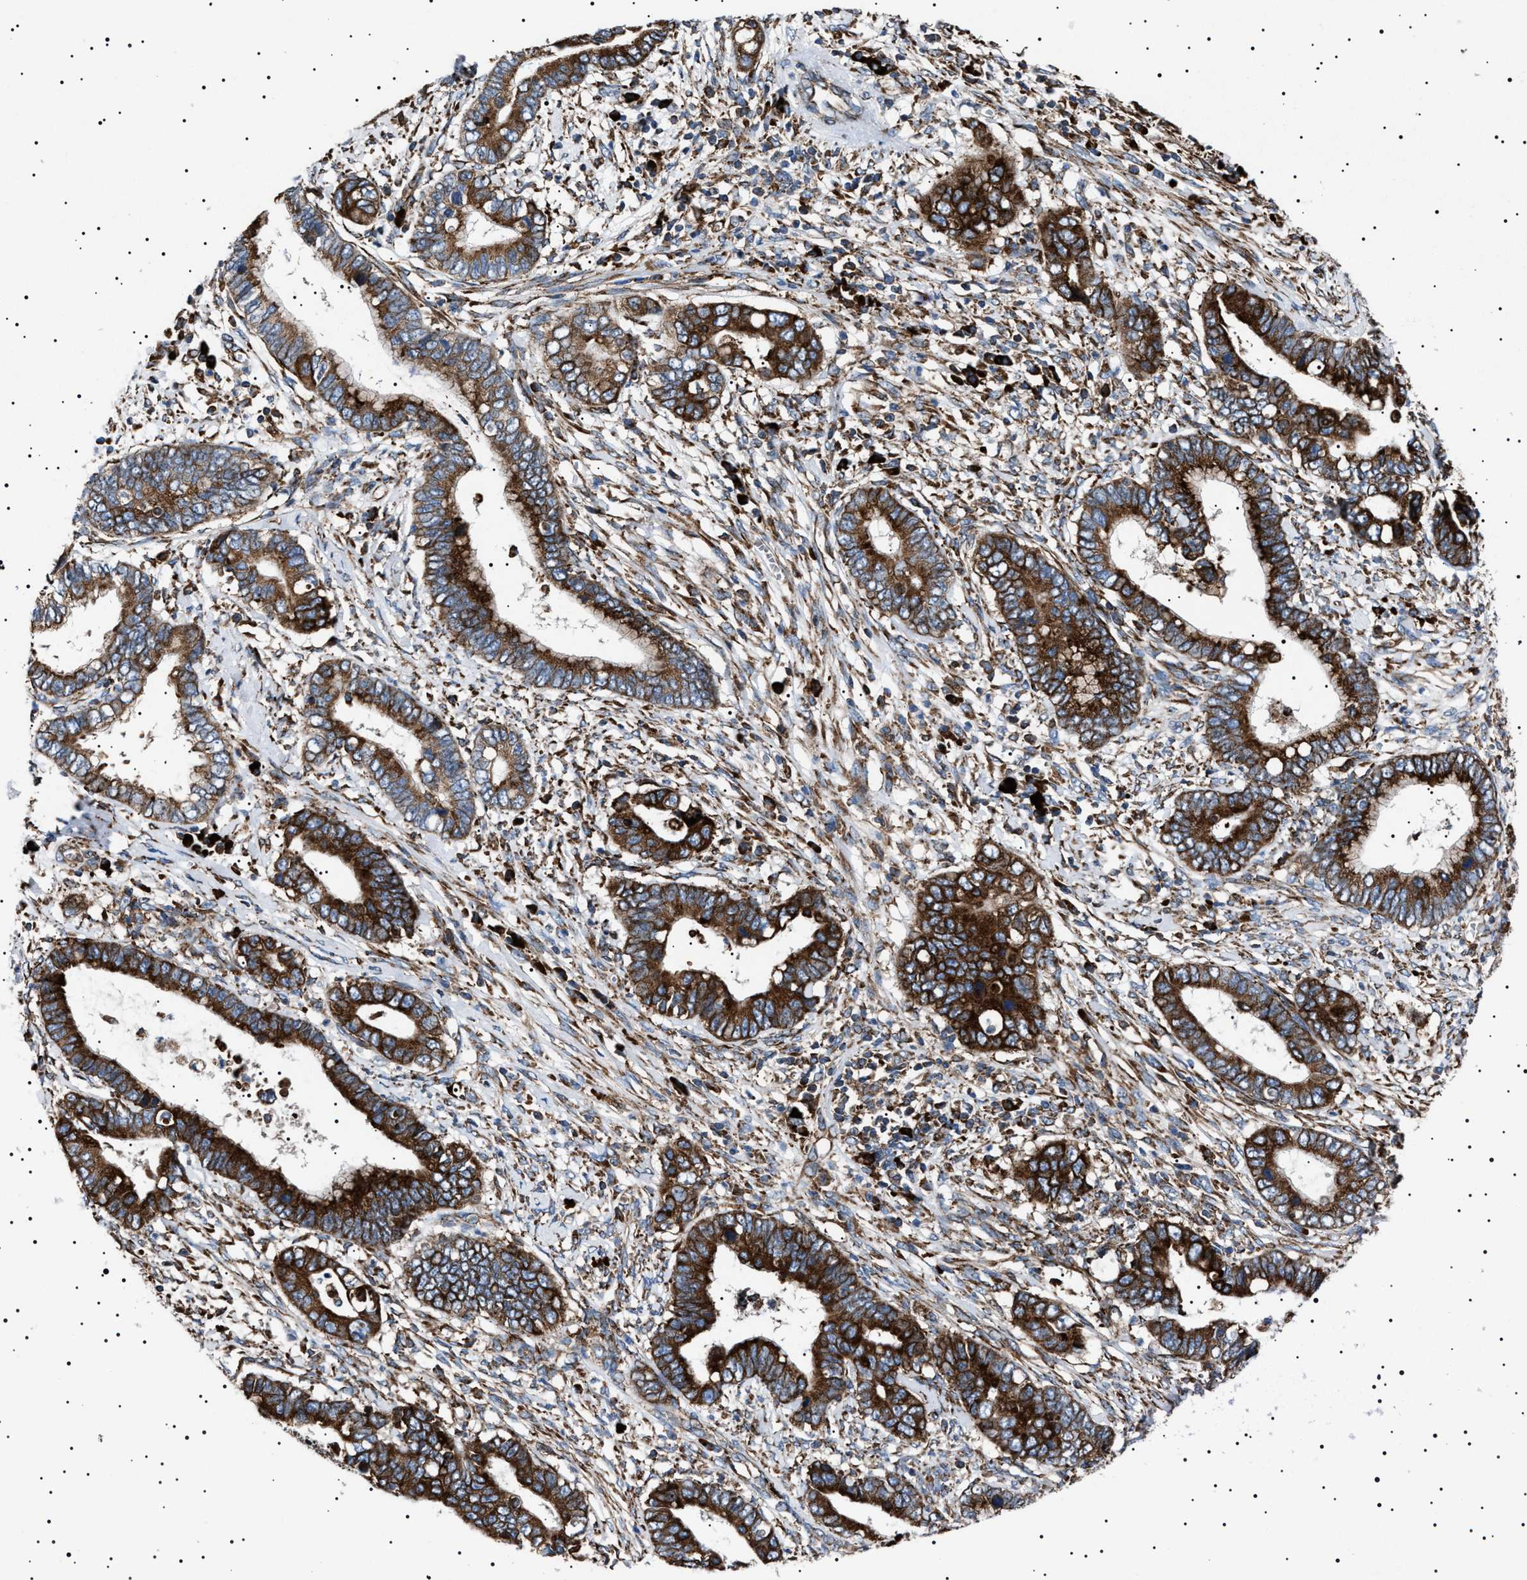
{"staining": {"intensity": "strong", "quantity": ">75%", "location": "cytoplasmic/membranous"}, "tissue": "cervical cancer", "cell_type": "Tumor cells", "image_type": "cancer", "snomed": [{"axis": "morphology", "description": "Adenocarcinoma, NOS"}, {"axis": "topography", "description": "Cervix"}], "caption": "This is a micrograph of immunohistochemistry staining of cervical cancer, which shows strong expression in the cytoplasmic/membranous of tumor cells.", "gene": "TOP1MT", "patient": {"sex": "female", "age": 44}}